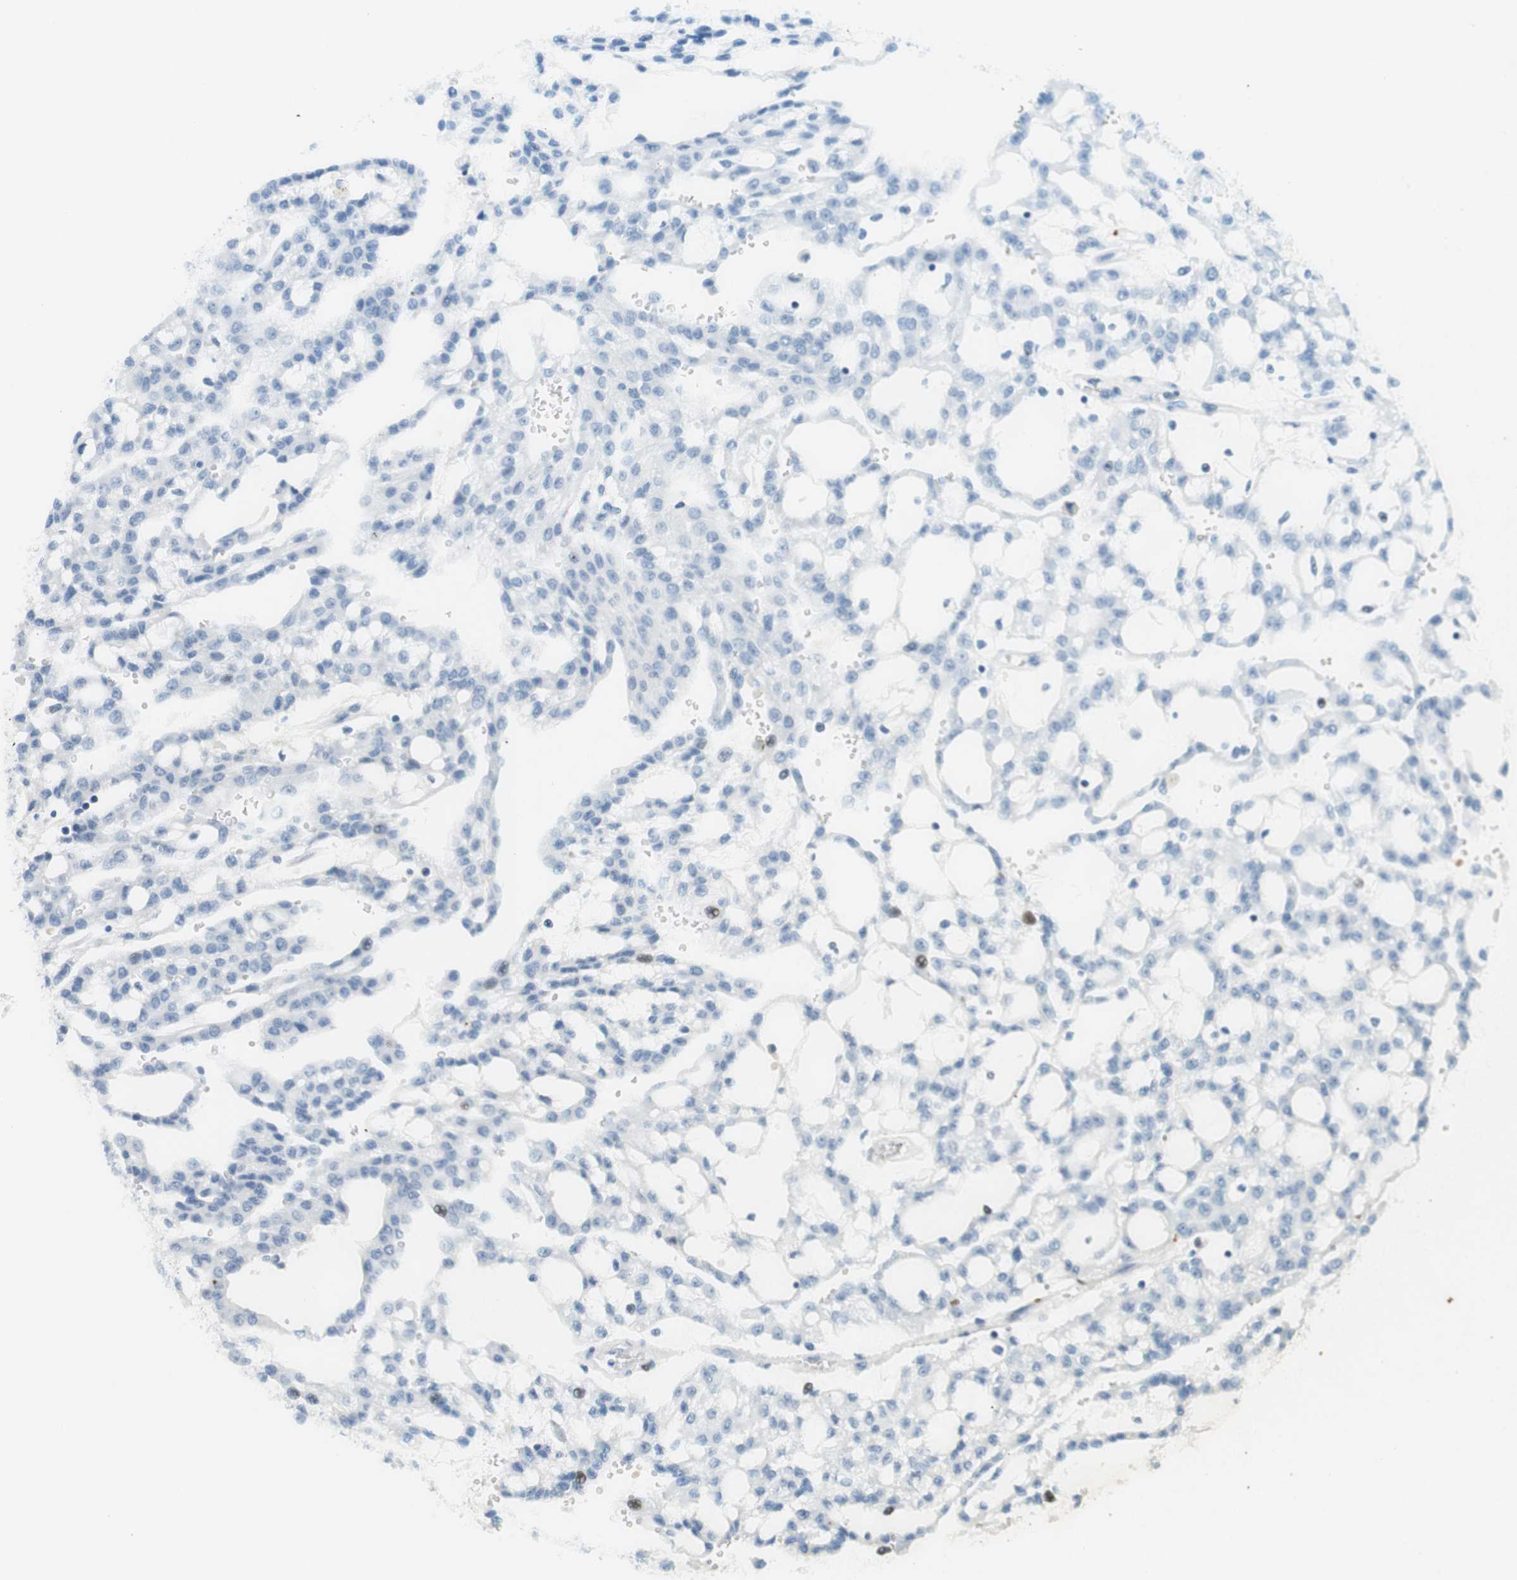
{"staining": {"intensity": "negative", "quantity": "none", "location": "none"}, "tissue": "renal cancer", "cell_type": "Tumor cells", "image_type": "cancer", "snomed": [{"axis": "morphology", "description": "Adenocarcinoma, NOS"}, {"axis": "topography", "description": "Kidney"}], "caption": "Tumor cells are negative for brown protein staining in renal cancer.", "gene": "CSNK2B", "patient": {"sex": "male", "age": 63}}